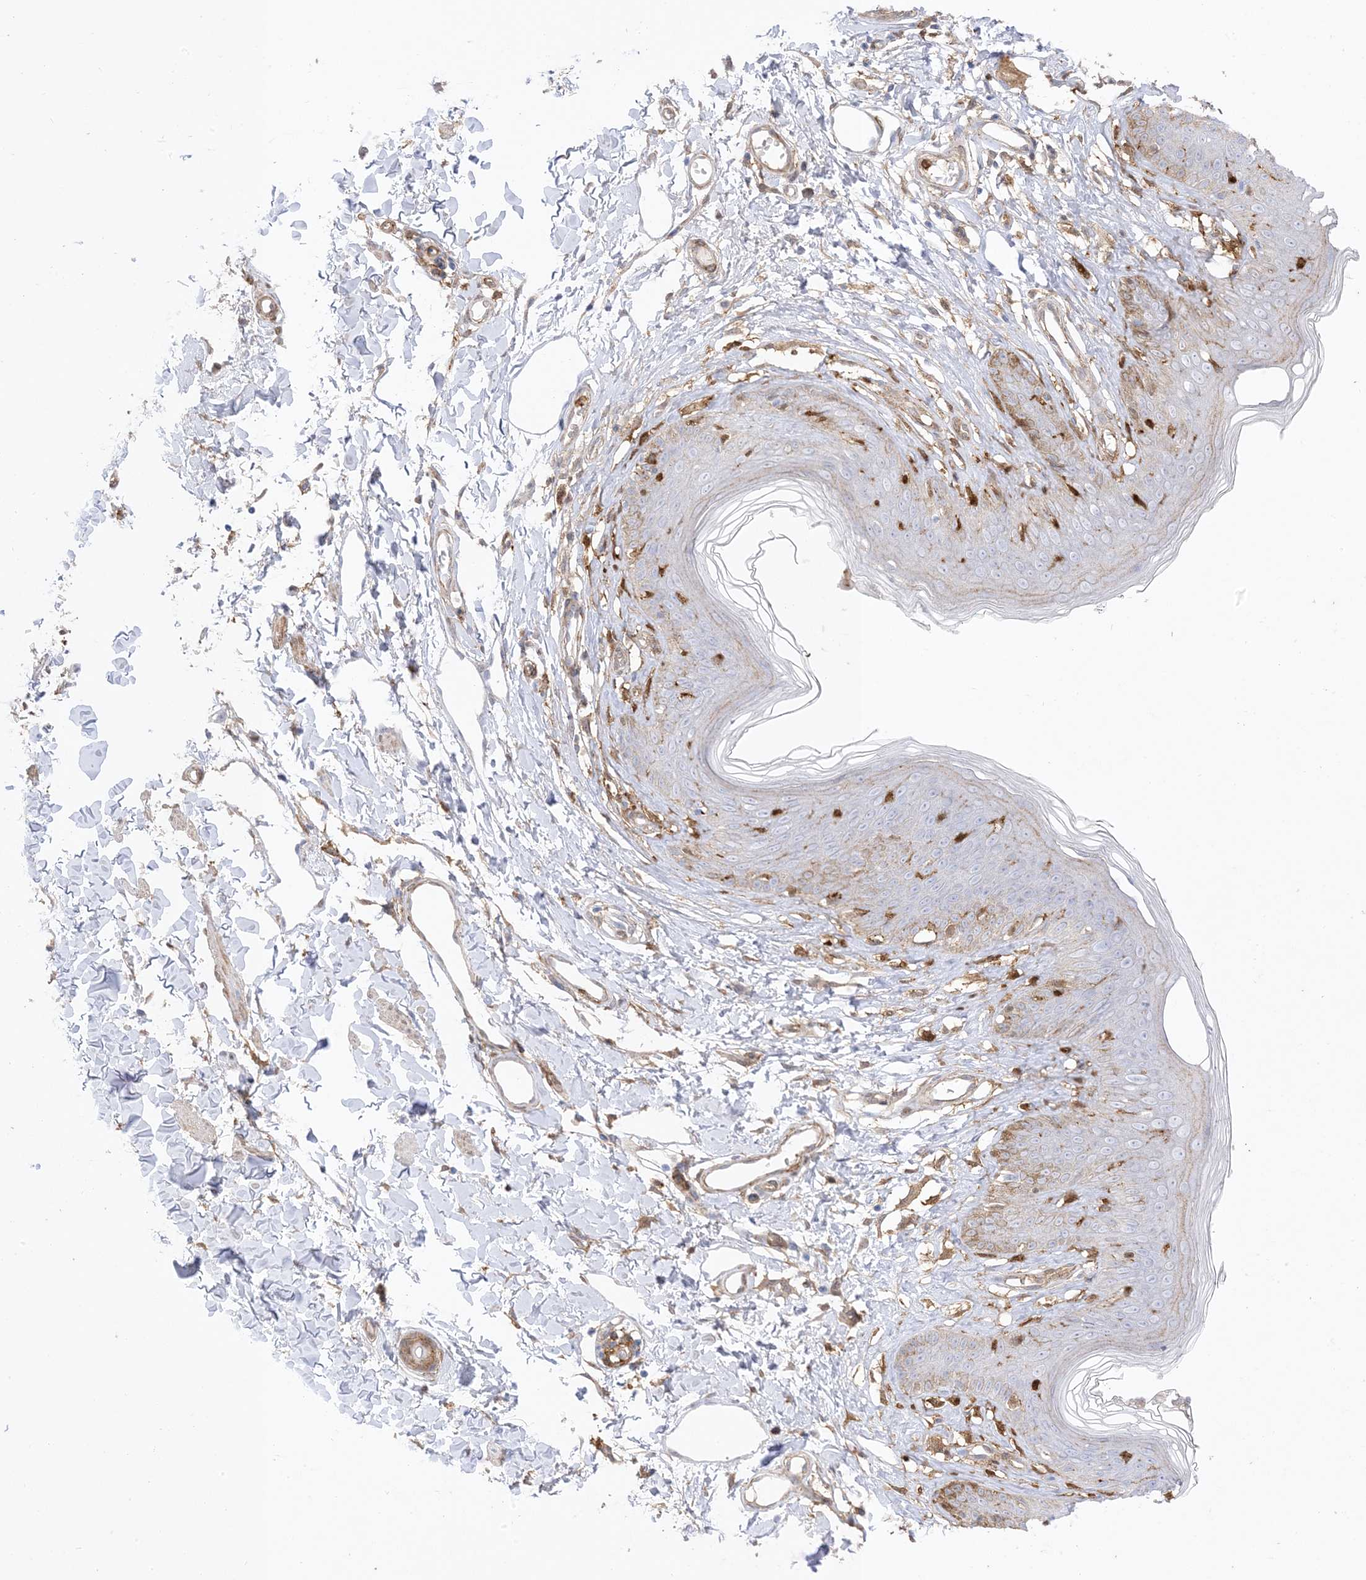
{"staining": {"intensity": "moderate", "quantity": "<25%", "location": "cytoplasmic/membranous"}, "tissue": "skin", "cell_type": "Epidermal cells", "image_type": "normal", "snomed": [{"axis": "morphology", "description": "Normal tissue, NOS"}, {"axis": "morphology", "description": "Squamous cell carcinoma, NOS"}, {"axis": "topography", "description": "Vulva"}], "caption": "A brown stain shows moderate cytoplasmic/membranous expression of a protein in epidermal cells of unremarkable skin. Nuclei are stained in blue.", "gene": "GSN", "patient": {"sex": "female", "age": 85}}